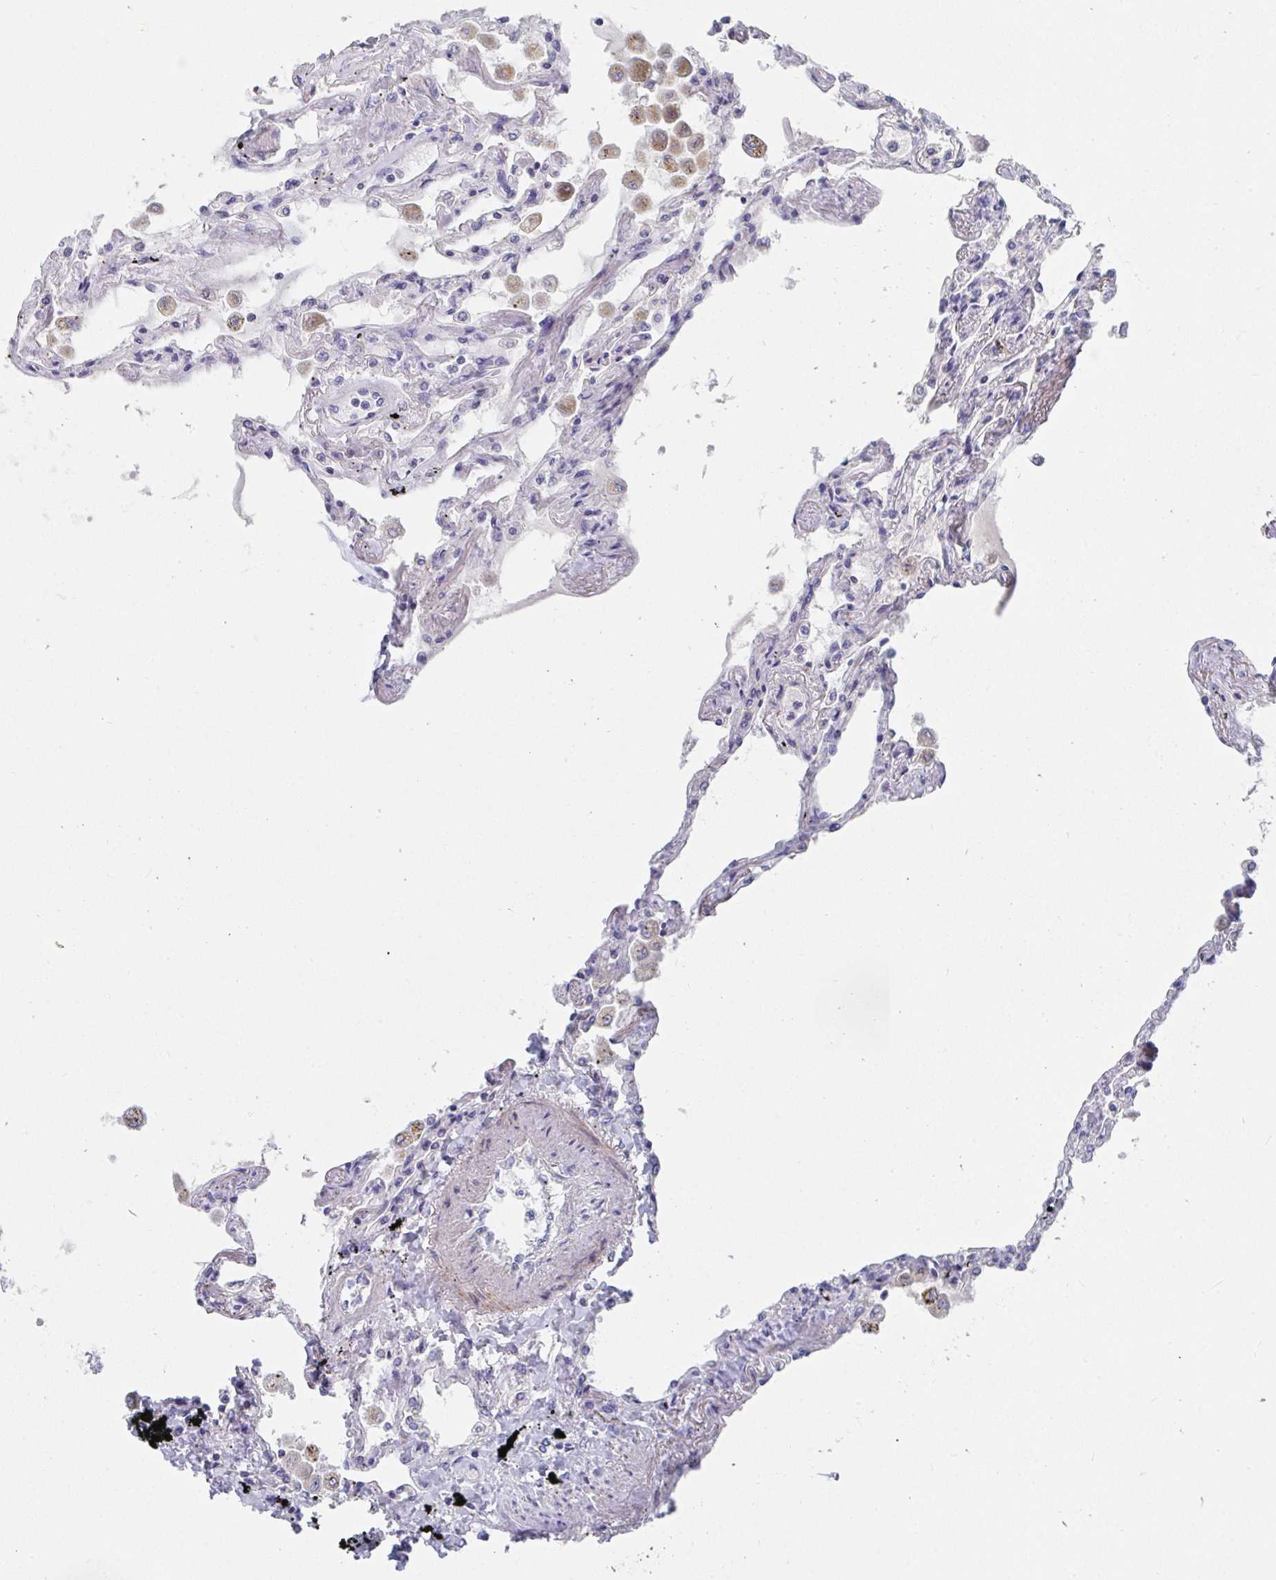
{"staining": {"intensity": "negative", "quantity": "none", "location": "none"}, "tissue": "lung", "cell_type": "Alveolar cells", "image_type": "normal", "snomed": [{"axis": "morphology", "description": "Normal tissue, NOS"}, {"axis": "morphology", "description": "Adenocarcinoma, NOS"}, {"axis": "topography", "description": "Cartilage tissue"}, {"axis": "topography", "description": "Lung"}], "caption": "Immunohistochemical staining of benign human lung reveals no significant positivity in alveolar cells.", "gene": "ATP5F1C", "patient": {"sex": "female", "age": 67}}